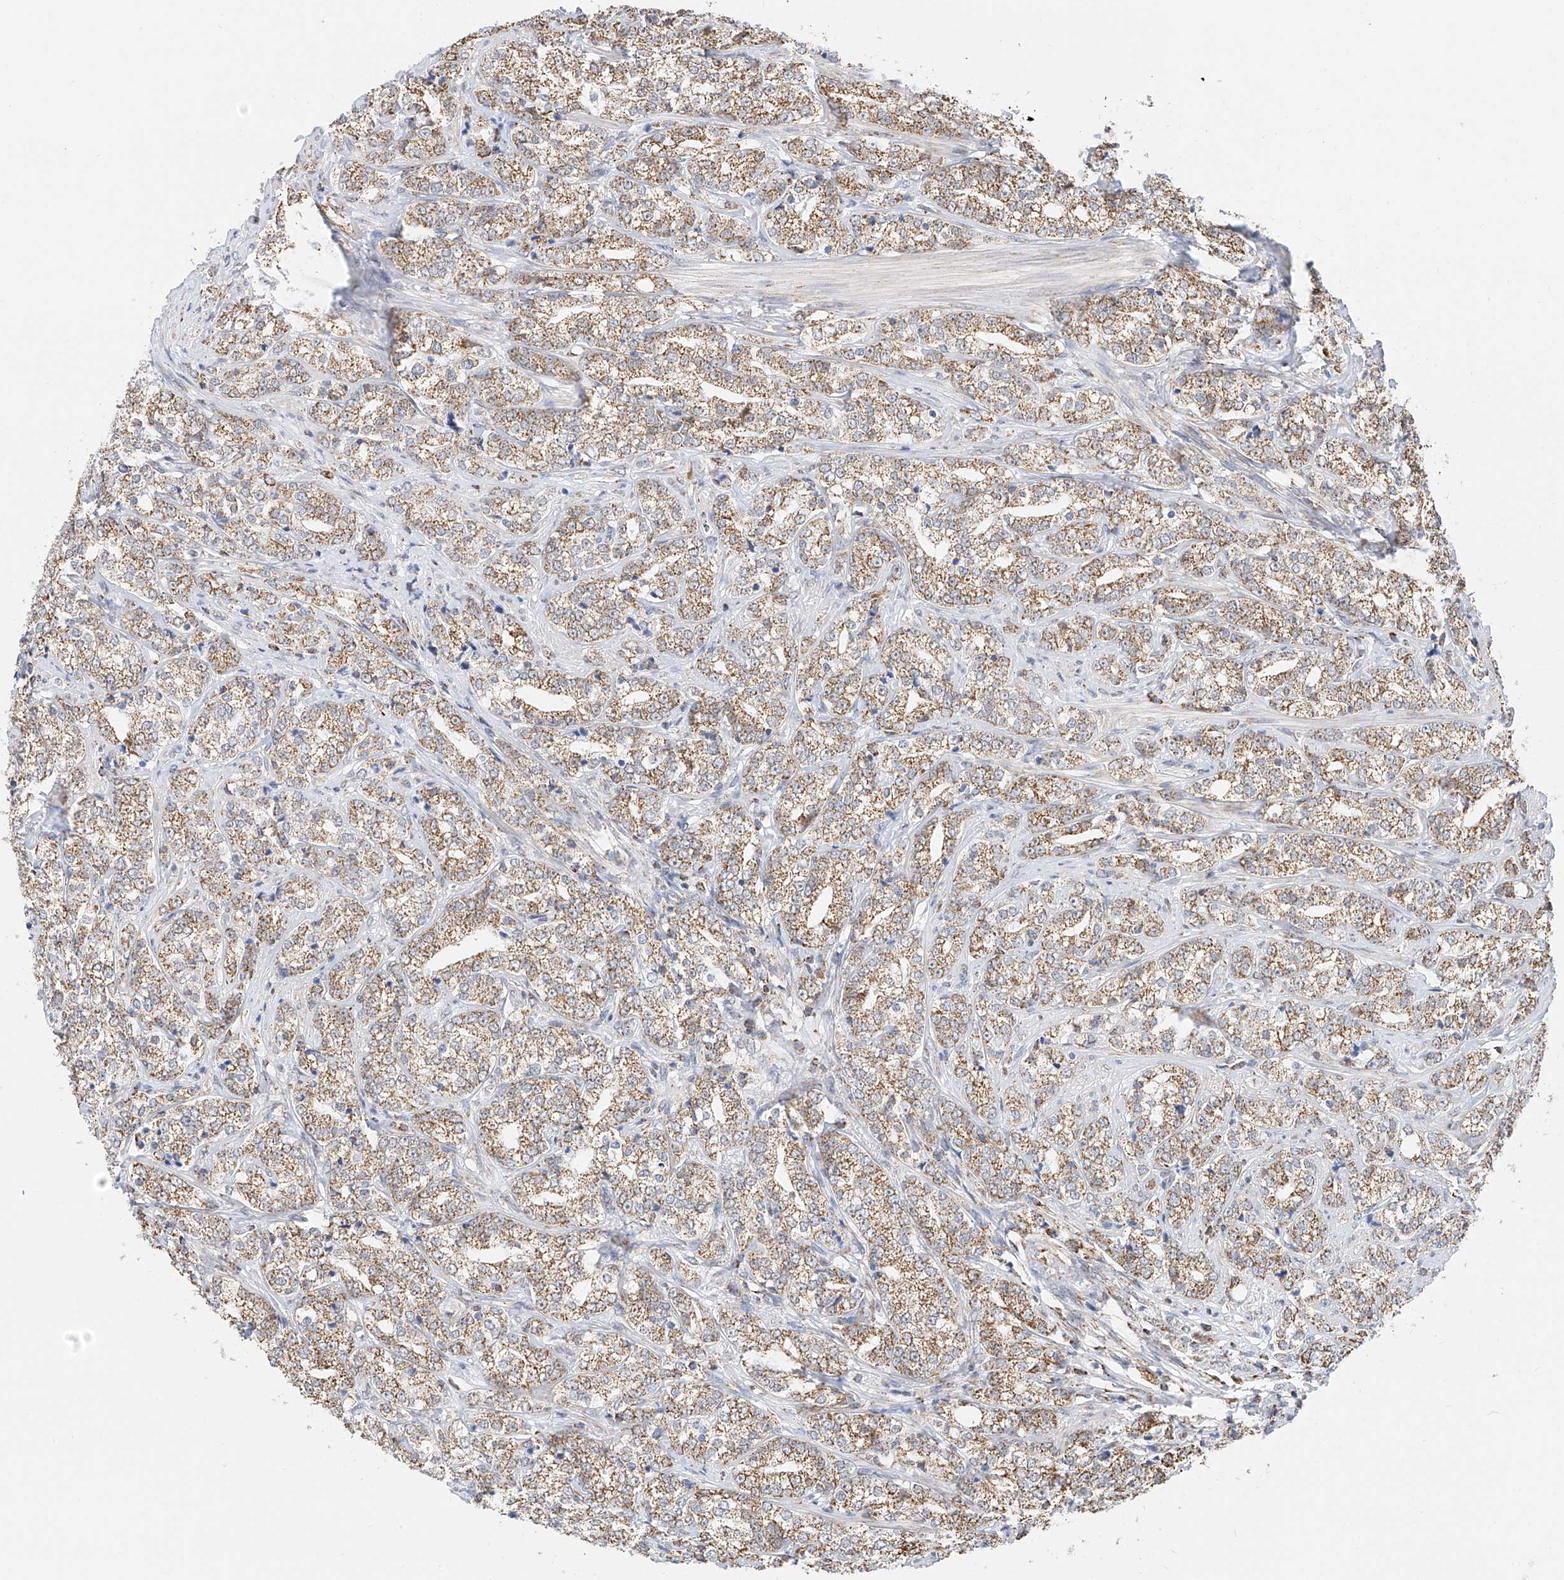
{"staining": {"intensity": "moderate", "quantity": ">75%", "location": "cytoplasmic/membranous"}, "tissue": "prostate cancer", "cell_type": "Tumor cells", "image_type": "cancer", "snomed": [{"axis": "morphology", "description": "Adenocarcinoma, High grade"}, {"axis": "topography", "description": "Prostate"}], "caption": "High-power microscopy captured an immunohistochemistry (IHC) histopathology image of high-grade adenocarcinoma (prostate), revealing moderate cytoplasmic/membranous expression in approximately >75% of tumor cells. Immunohistochemistry stains the protein of interest in brown and the nuclei are stained blue.", "gene": "NALCN", "patient": {"sex": "male", "age": 69}}